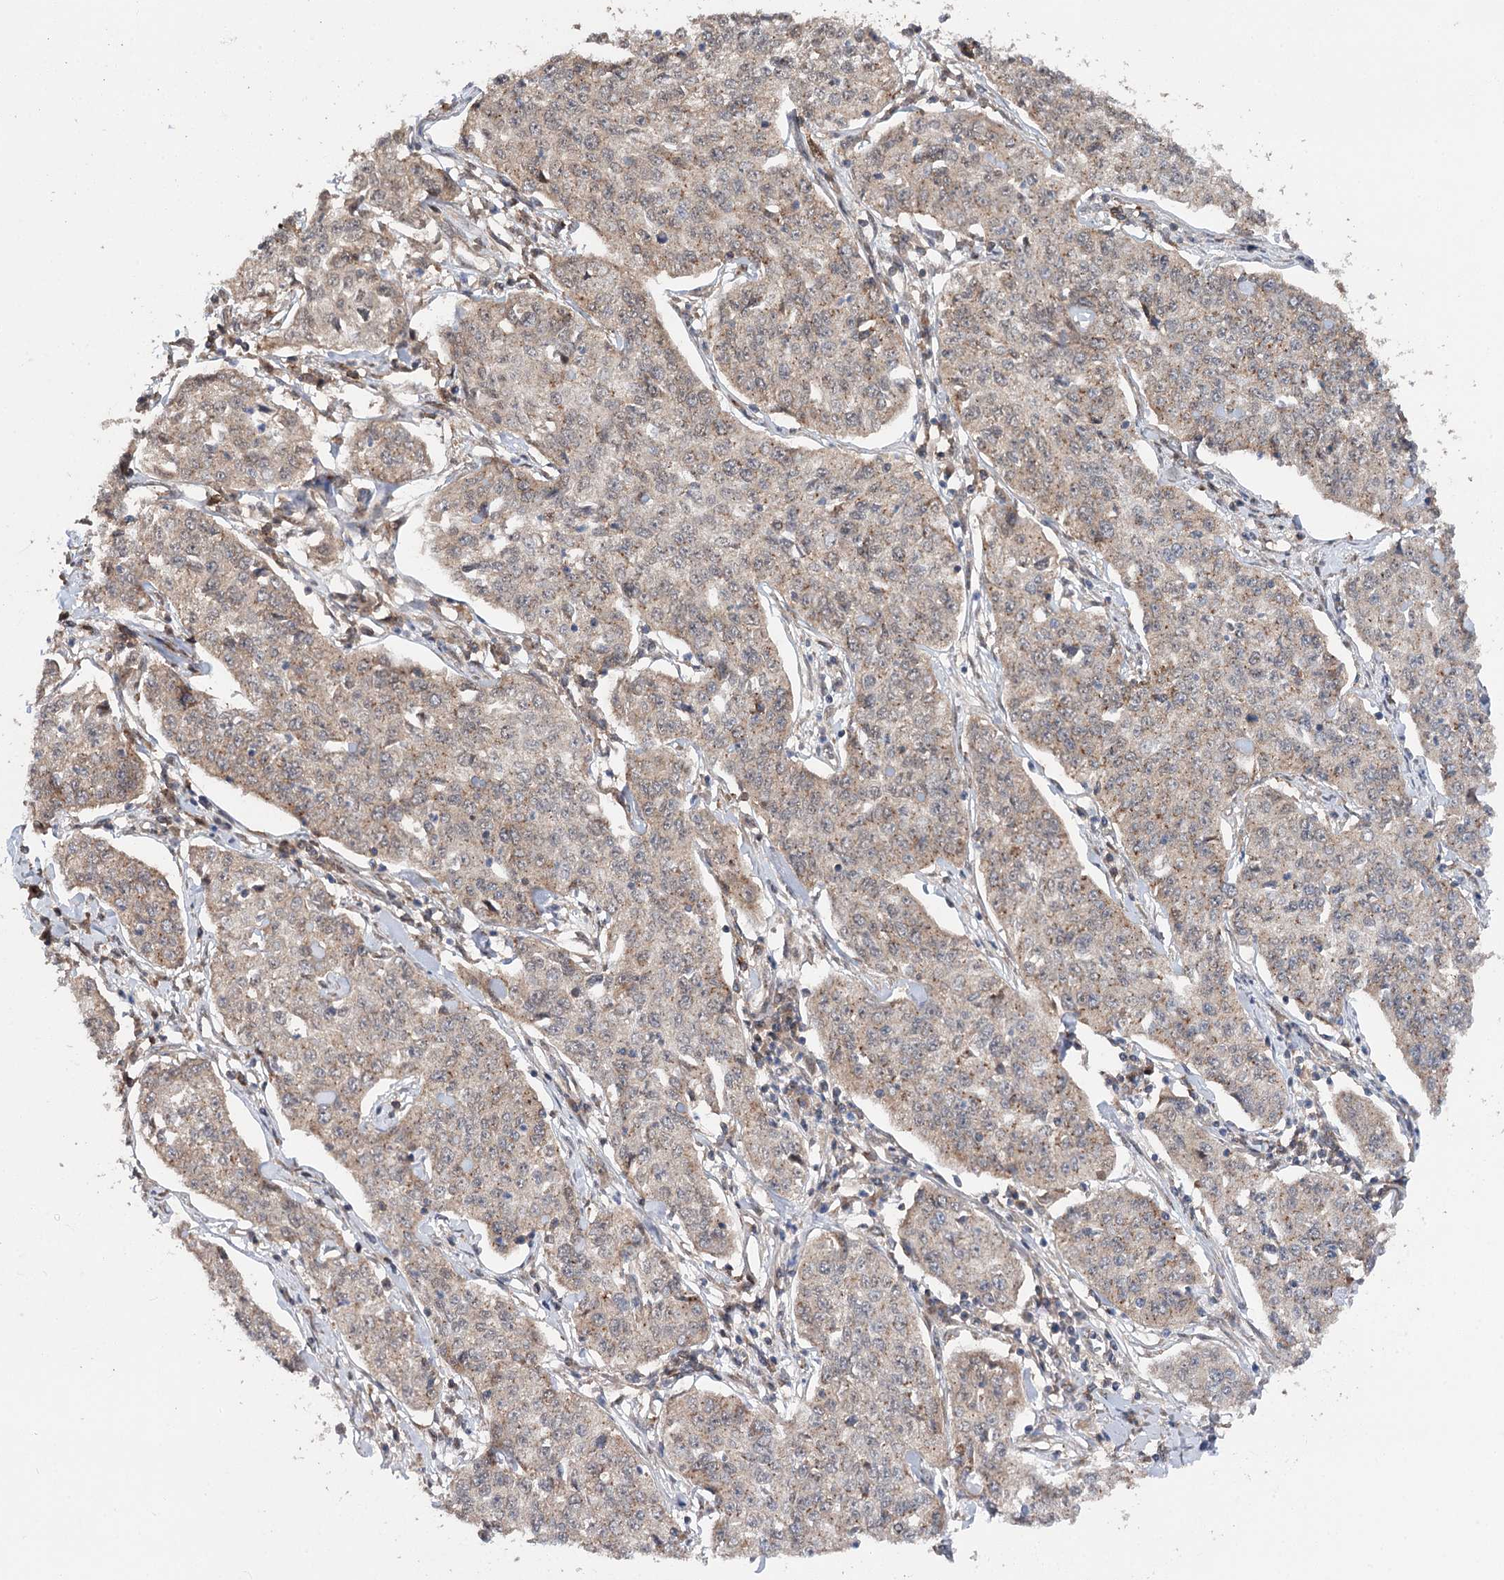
{"staining": {"intensity": "weak", "quantity": "25%-75%", "location": "cytoplasmic/membranous"}, "tissue": "cervical cancer", "cell_type": "Tumor cells", "image_type": "cancer", "snomed": [{"axis": "morphology", "description": "Squamous cell carcinoma, NOS"}, {"axis": "topography", "description": "Cervix"}], "caption": "High-power microscopy captured an IHC image of squamous cell carcinoma (cervical), revealing weak cytoplasmic/membranous staining in about 25%-75% of tumor cells. (brown staining indicates protein expression, while blue staining denotes nuclei).", "gene": "STX6", "patient": {"sex": "female", "age": 35}}